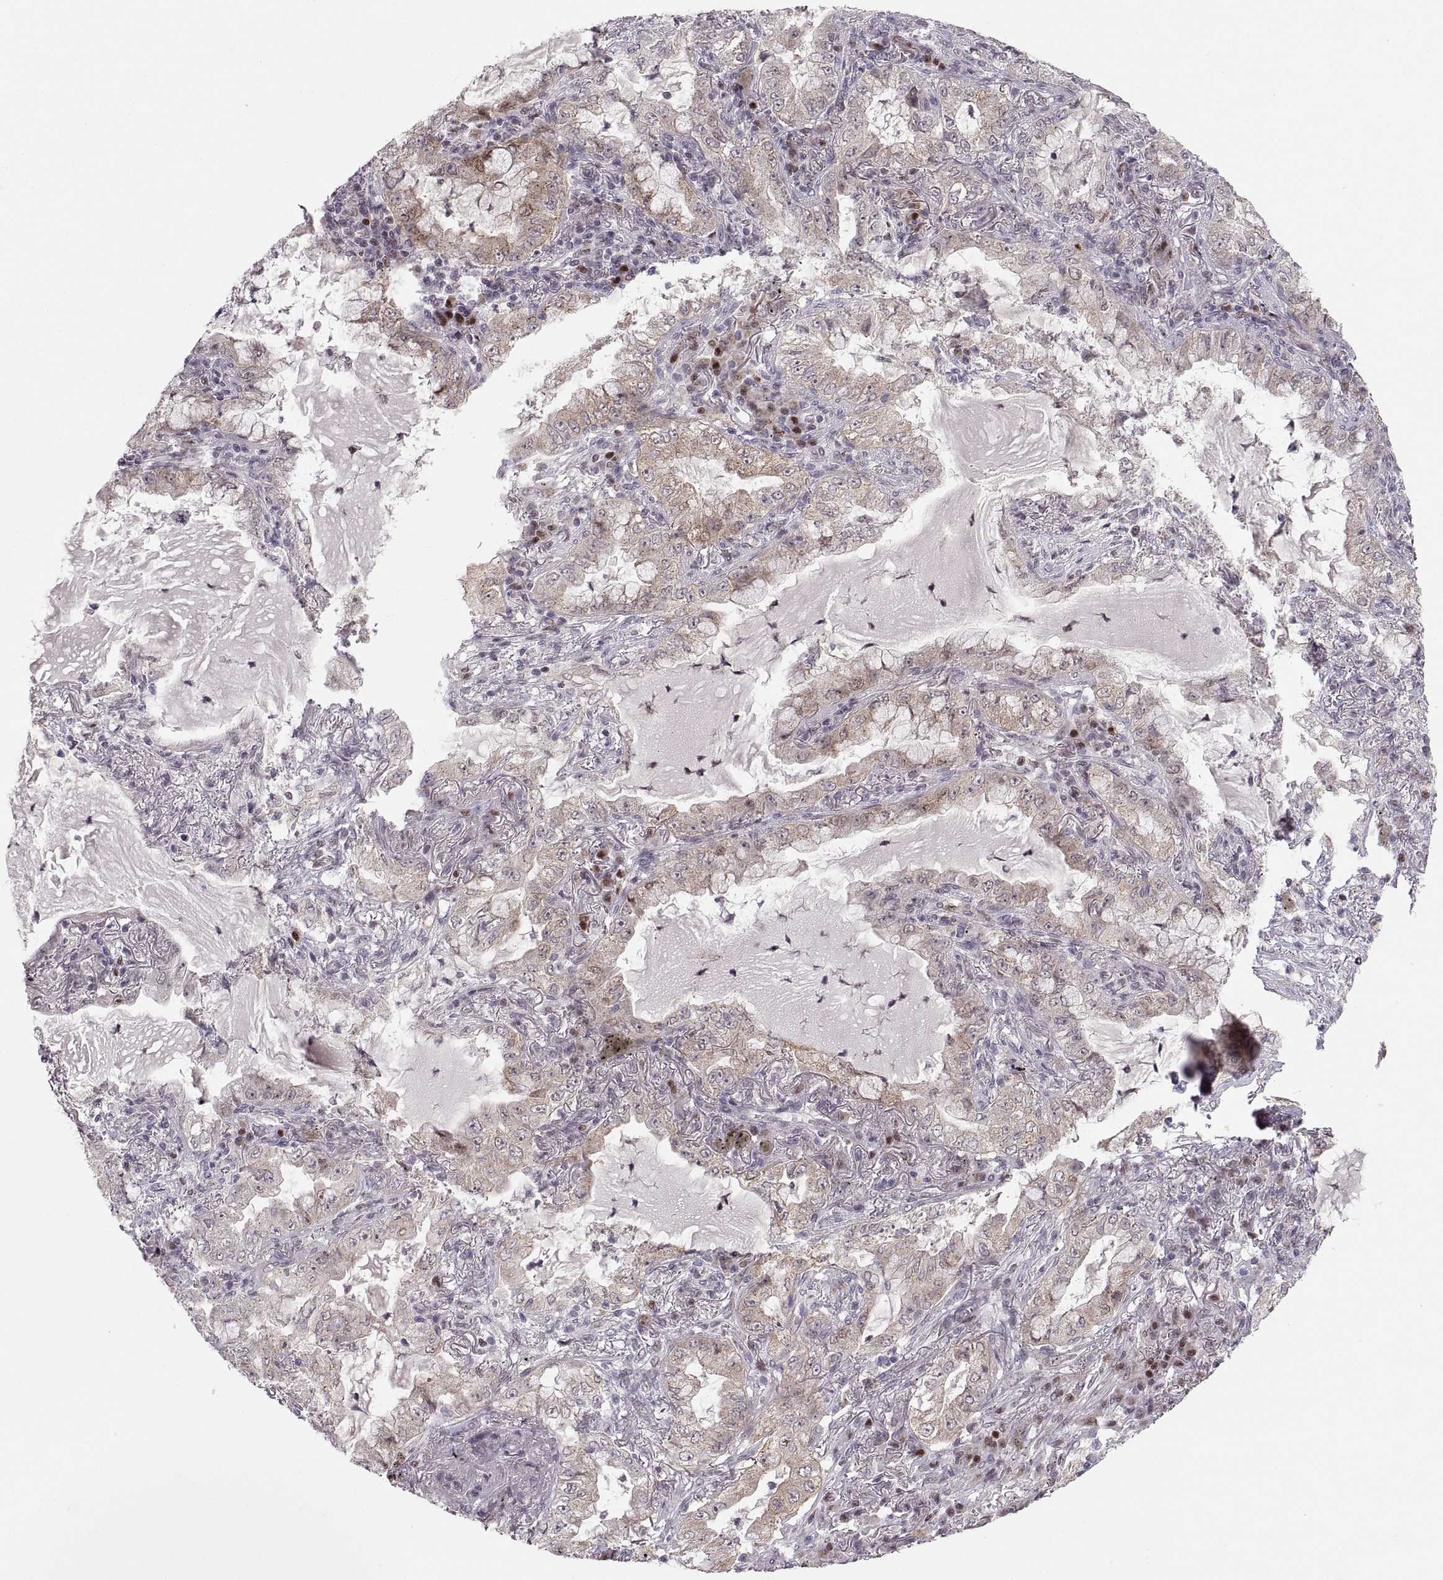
{"staining": {"intensity": "weak", "quantity": "<25%", "location": "cytoplasmic/membranous"}, "tissue": "lung cancer", "cell_type": "Tumor cells", "image_type": "cancer", "snomed": [{"axis": "morphology", "description": "Adenocarcinoma, NOS"}, {"axis": "topography", "description": "Lung"}], "caption": "High power microscopy histopathology image of an immunohistochemistry (IHC) histopathology image of lung cancer, revealing no significant staining in tumor cells.", "gene": "SNAI1", "patient": {"sex": "female", "age": 73}}